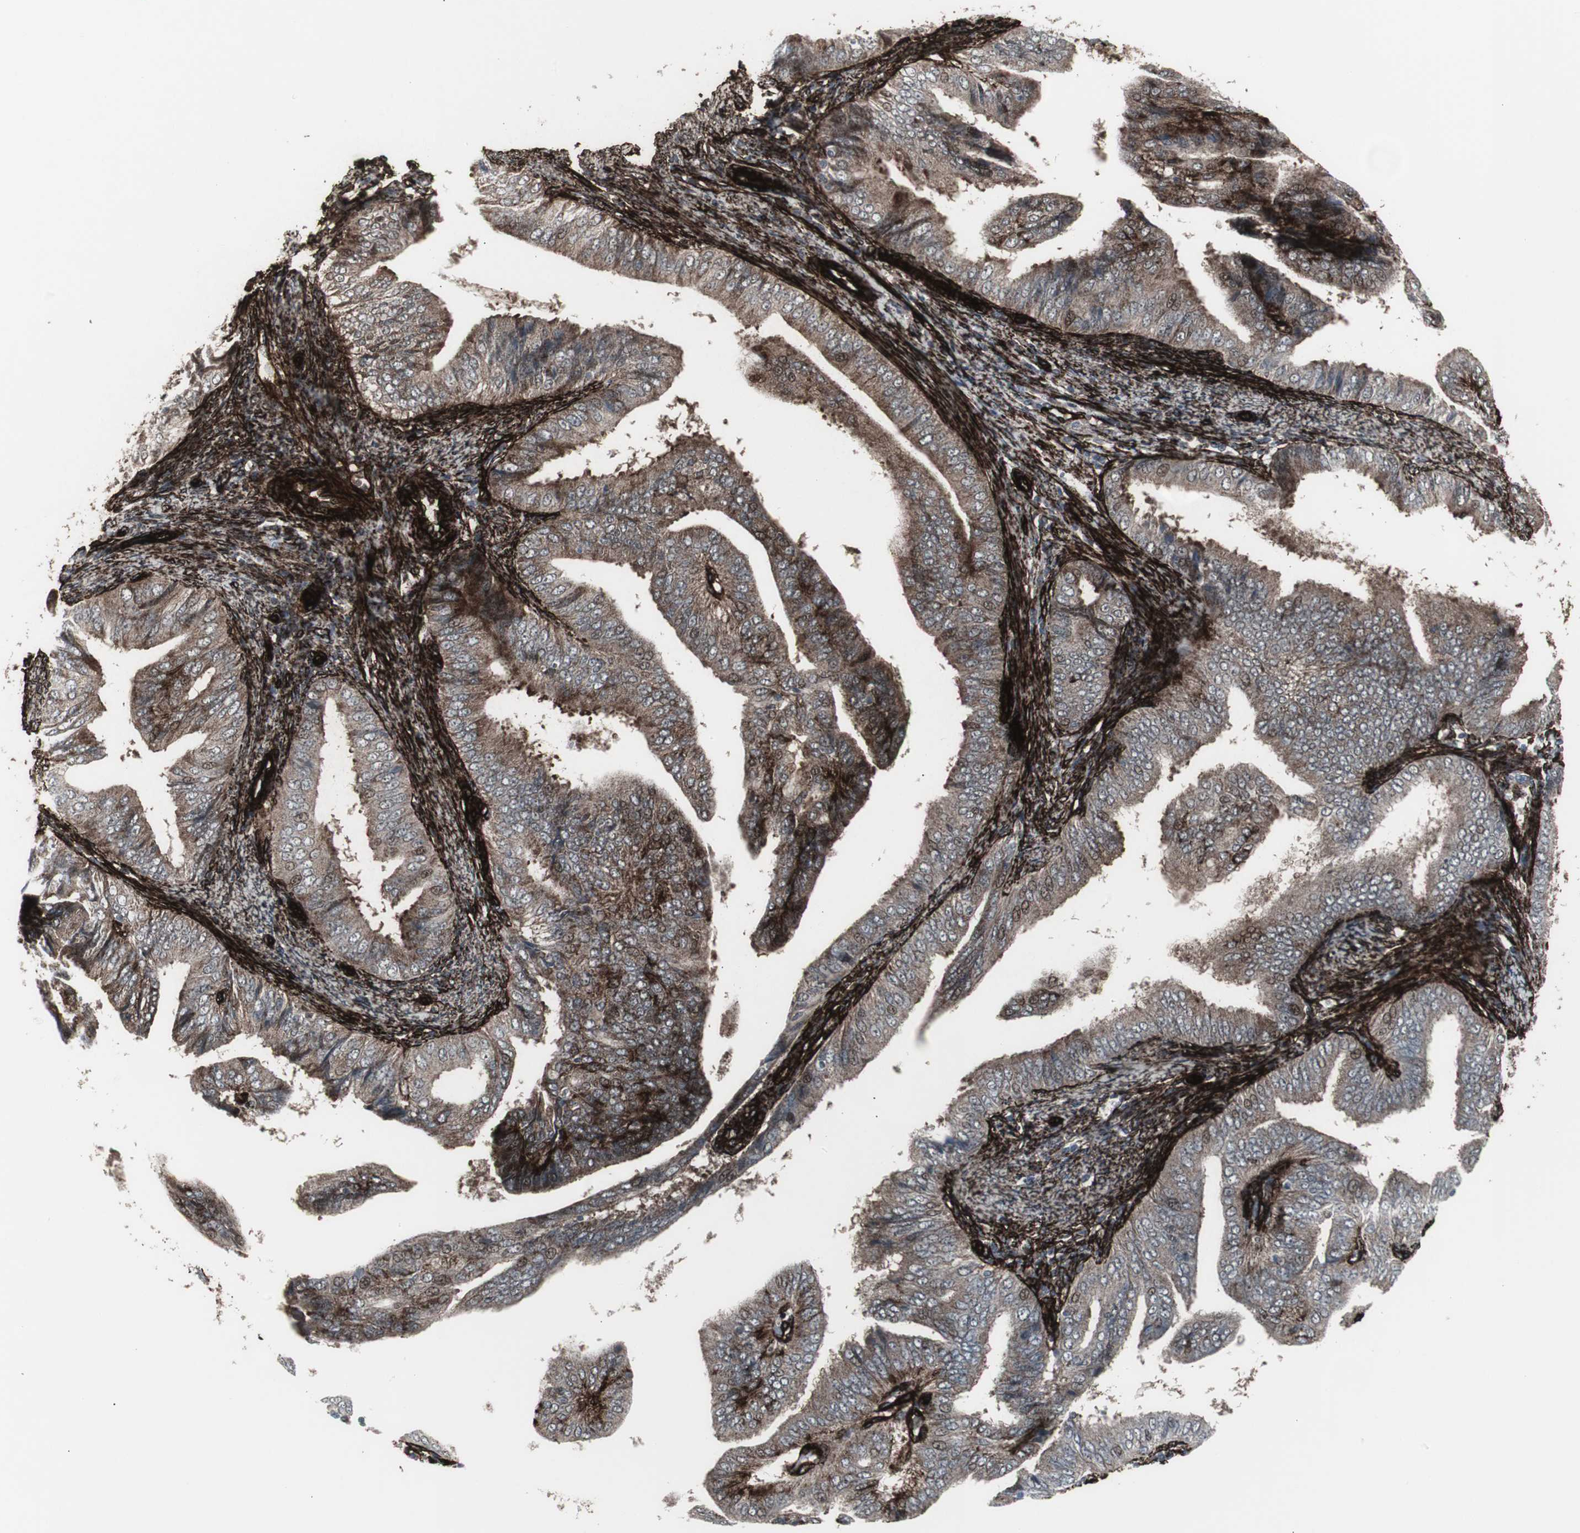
{"staining": {"intensity": "weak", "quantity": ">75%", "location": "cytoplasmic/membranous"}, "tissue": "endometrial cancer", "cell_type": "Tumor cells", "image_type": "cancer", "snomed": [{"axis": "morphology", "description": "Adenocarcinoma, NOS"}, {"axis": "topography", "description": "Endometrium"}], "caption": "Immunohistochemical staining of human adenocarcinoma (endometrial) reveals low levels of weak cytoplasmic/membranous staining in approximately >75% of tumor cells.", "gene": "PDGFA", "patient": {"sex": "female", "age": 58}}